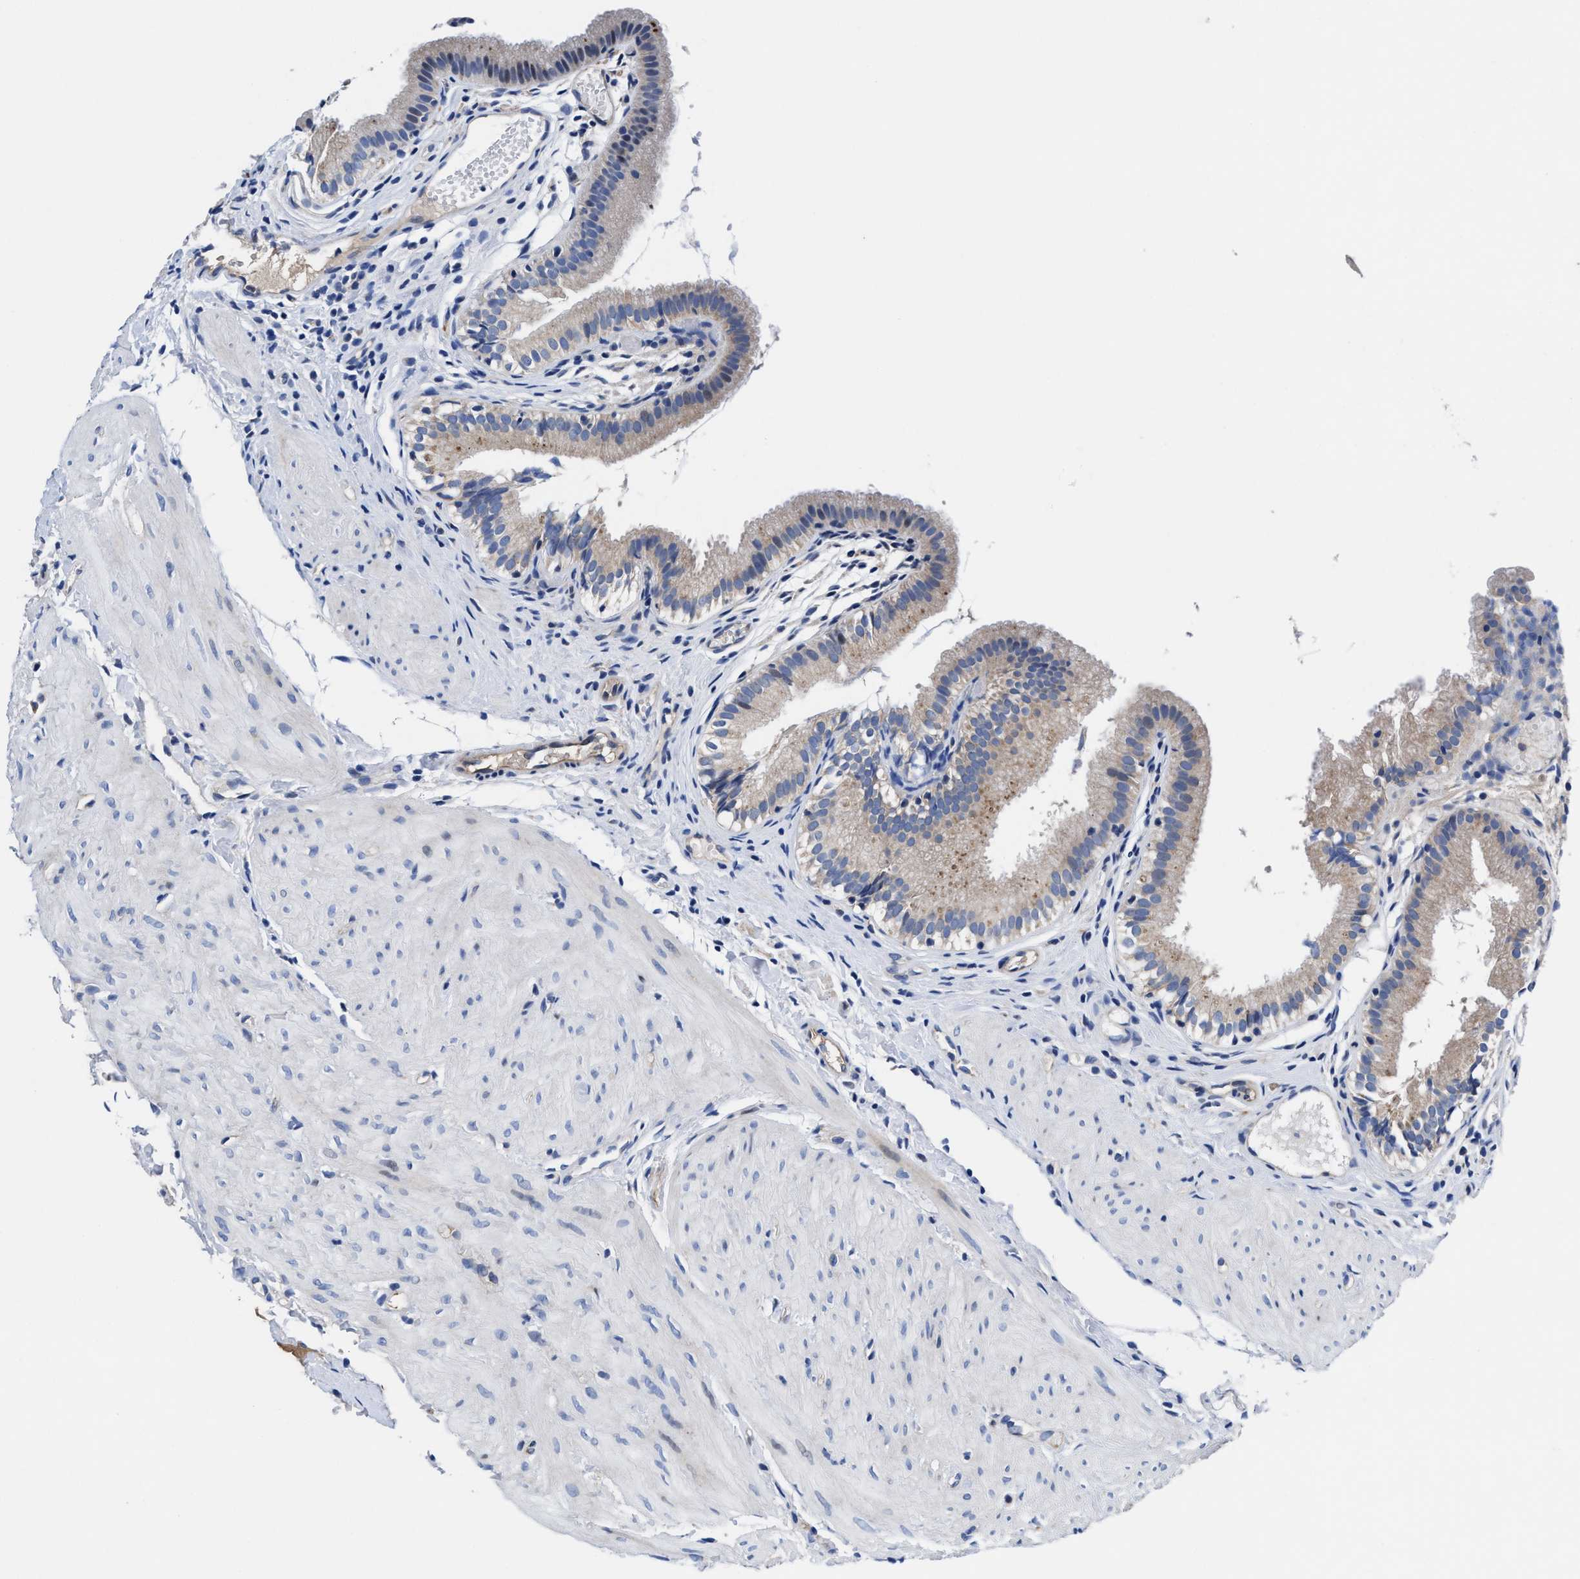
{"staining": {"intensity": "weak", "quantity": "<25%", "location": "cytoplasmic/membranous"}, "tissue": "gallbladder", "cell_type": "Glandular cells", "image_type": "normal", "snomed": [{"axis": "morphology", "description": "Normal tissue, NOS"}, {"axis": "topography", "description": "Gallbladder"}], "caption": "High power microscopy histopathology image of an immunohistochemistry (IHC) photomicrograph of benign gallbladder, revealing no significant expression in glandular cells.", "gene": "DHRS13", "patient": {"sex": "female", "age": 26}}